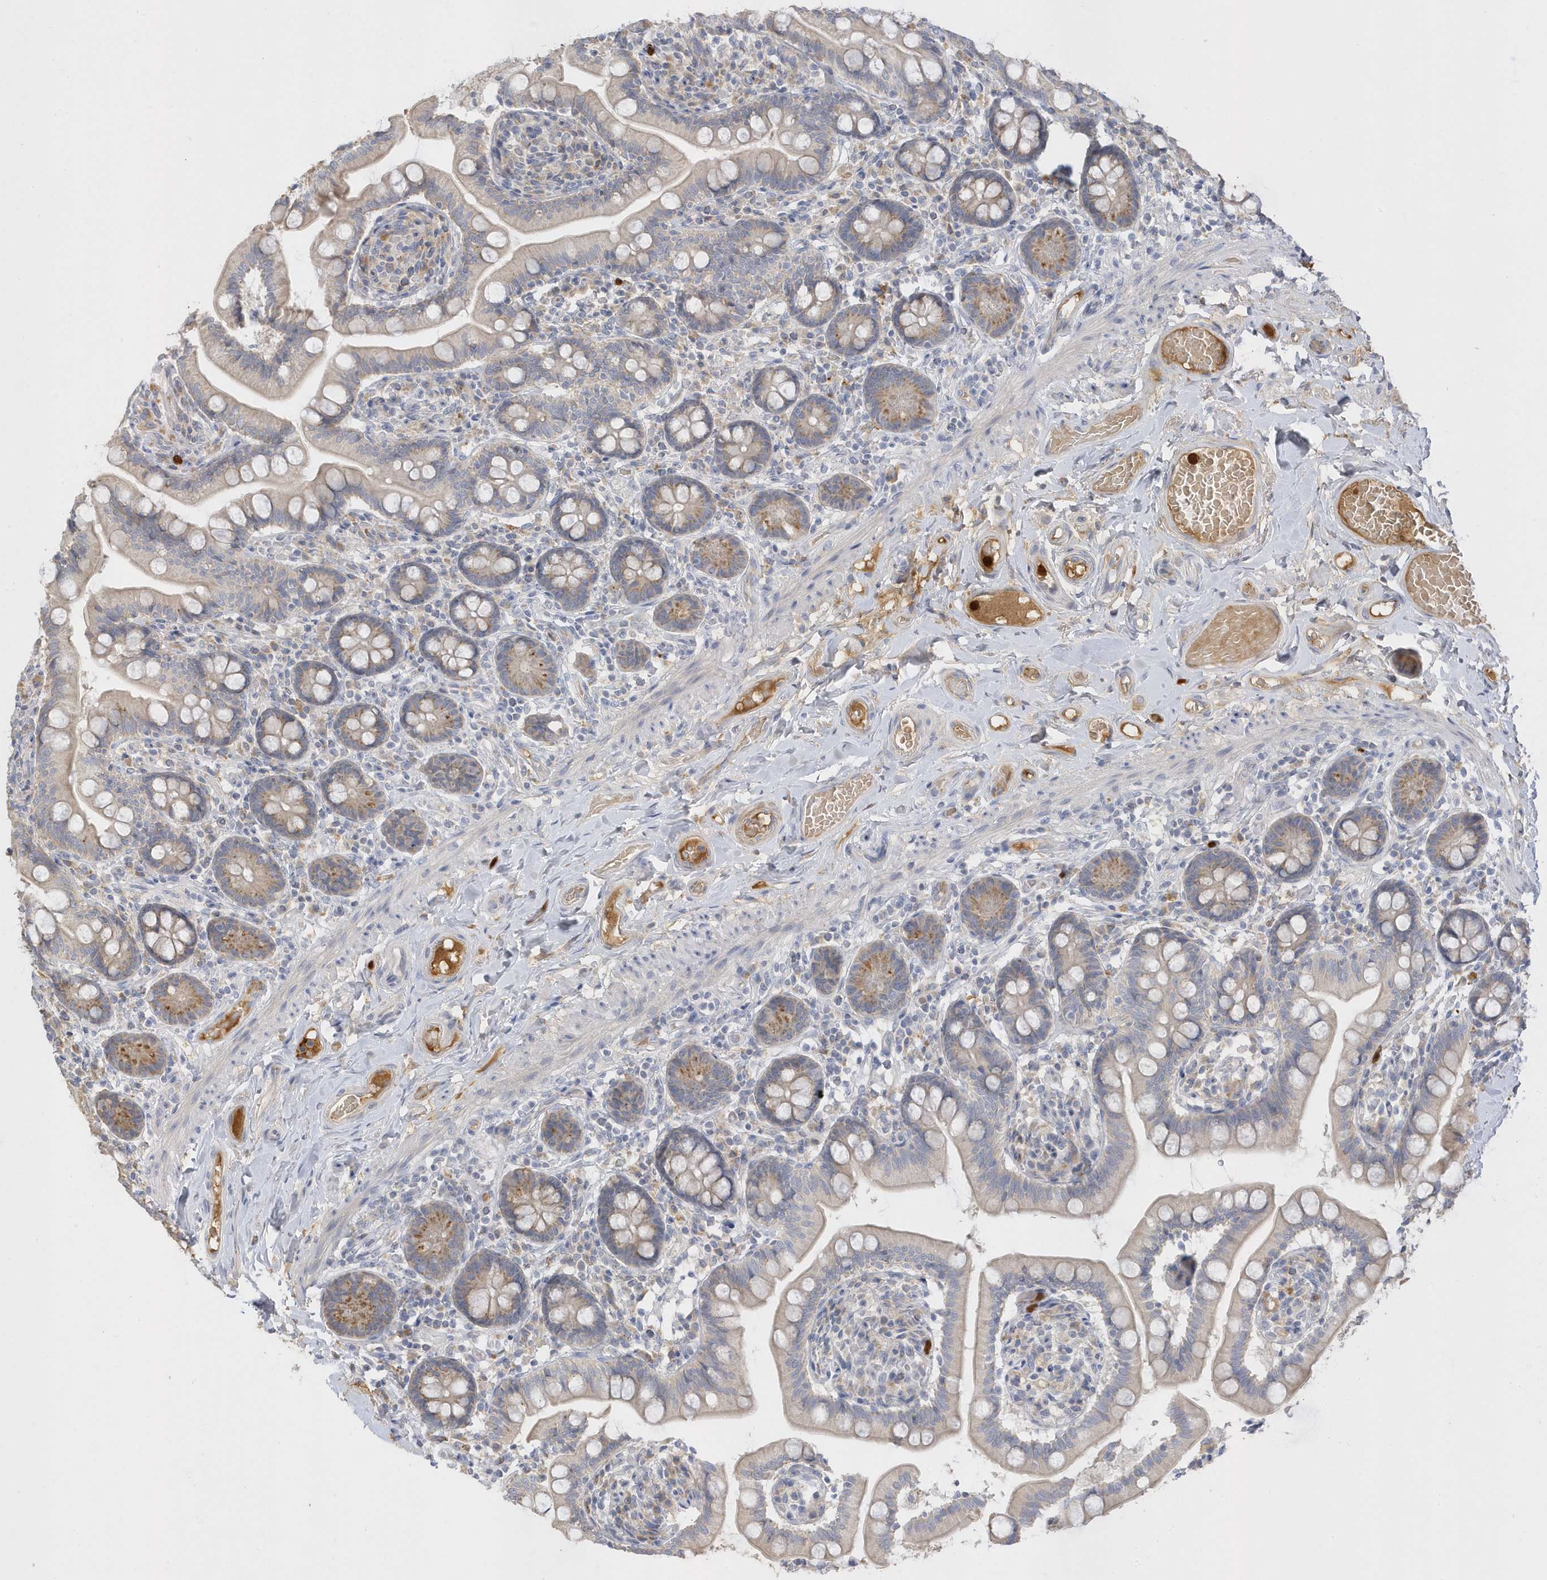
{"staining": {"intensity": "moderate", "quantity": "<25%", "location": "cytoplasmic/membranous"}, "tissue": "small intestine", "cell_type": "Glandular cells", "image_type": "normal", "snomed": [{"axis": "morphology", "description": "Normal tissue, NOS"}, {"axis": "topography", "description": "Small intestine"}], "caption": "Immunohistochemistry (IHC) staining of normal small intestine, which shows low levels of moderate cytoplasmic/membranous expression in about <25% of glandular cells indicating moderate cytoplasmic/membranous protein staining. The staining was performed using DAB (3,3'-diaminobenzidine) (brown) for protein detection and nuclei were counterstained in hematoxylin (blue).", "gene": "DPP9", "patient": {"sex": "female", "age": 64}}